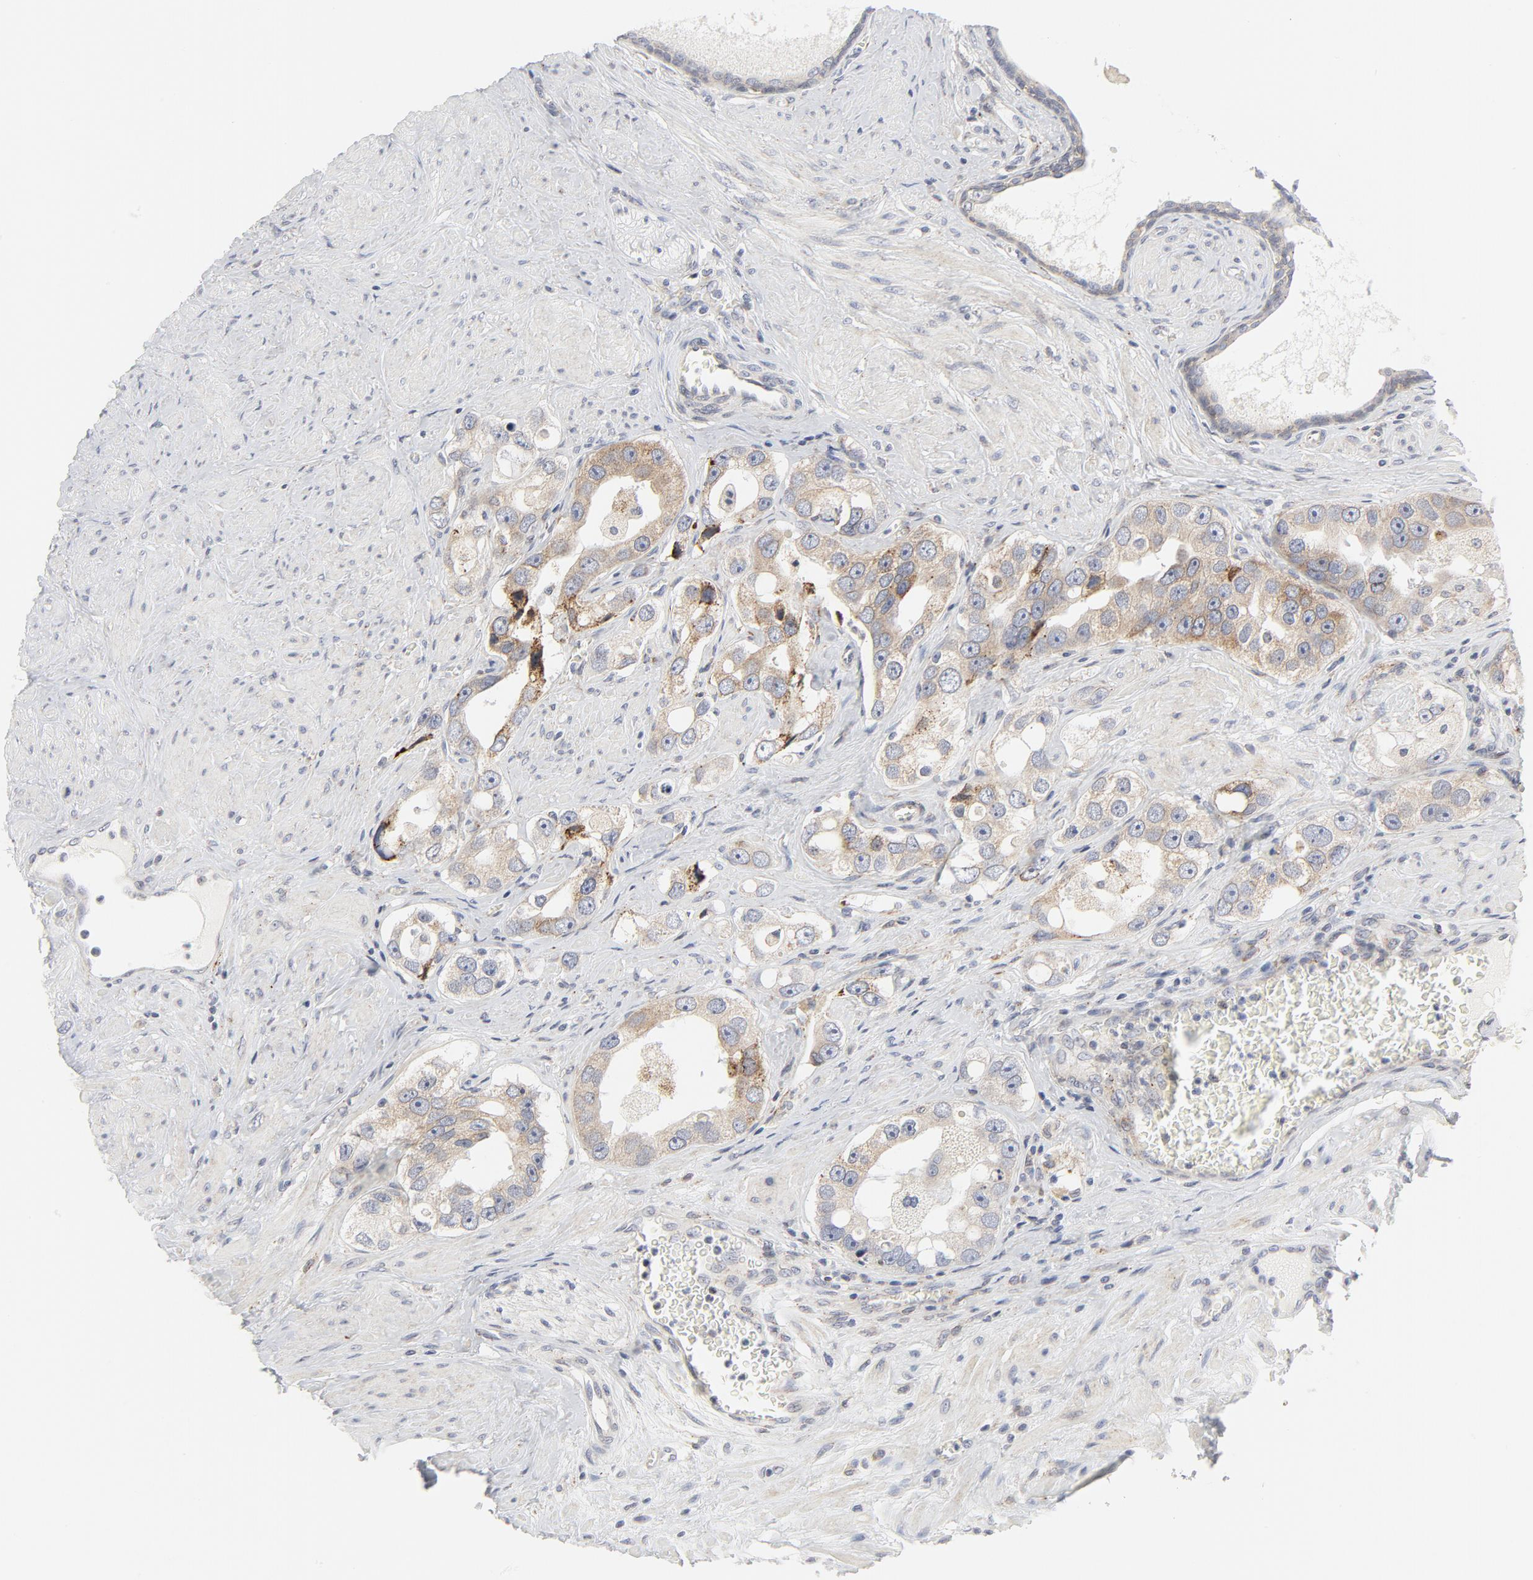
{"staining": {"intensity": "moderate", "quantity": "25%-75%", "location": "cytoplasmic/membranous"}, "tissue": "prostate cancer", "cell_type": "Tumor cells", "image_type": "cancer", "snomed": [{"axis": "morphology", "description": "Adenocarcinoma, High grade"}, {"axis": "topography", "description": "Prostate"}], "caption": "Protein expression analysis of human adenocarcinoma (high-grade) (prostate) reveals moderate cytoplasmic/membranous expression in about 25%-75% of tumor cells.", "gene": "LRP6", "patient": {"sex": "male", "age": 63}}